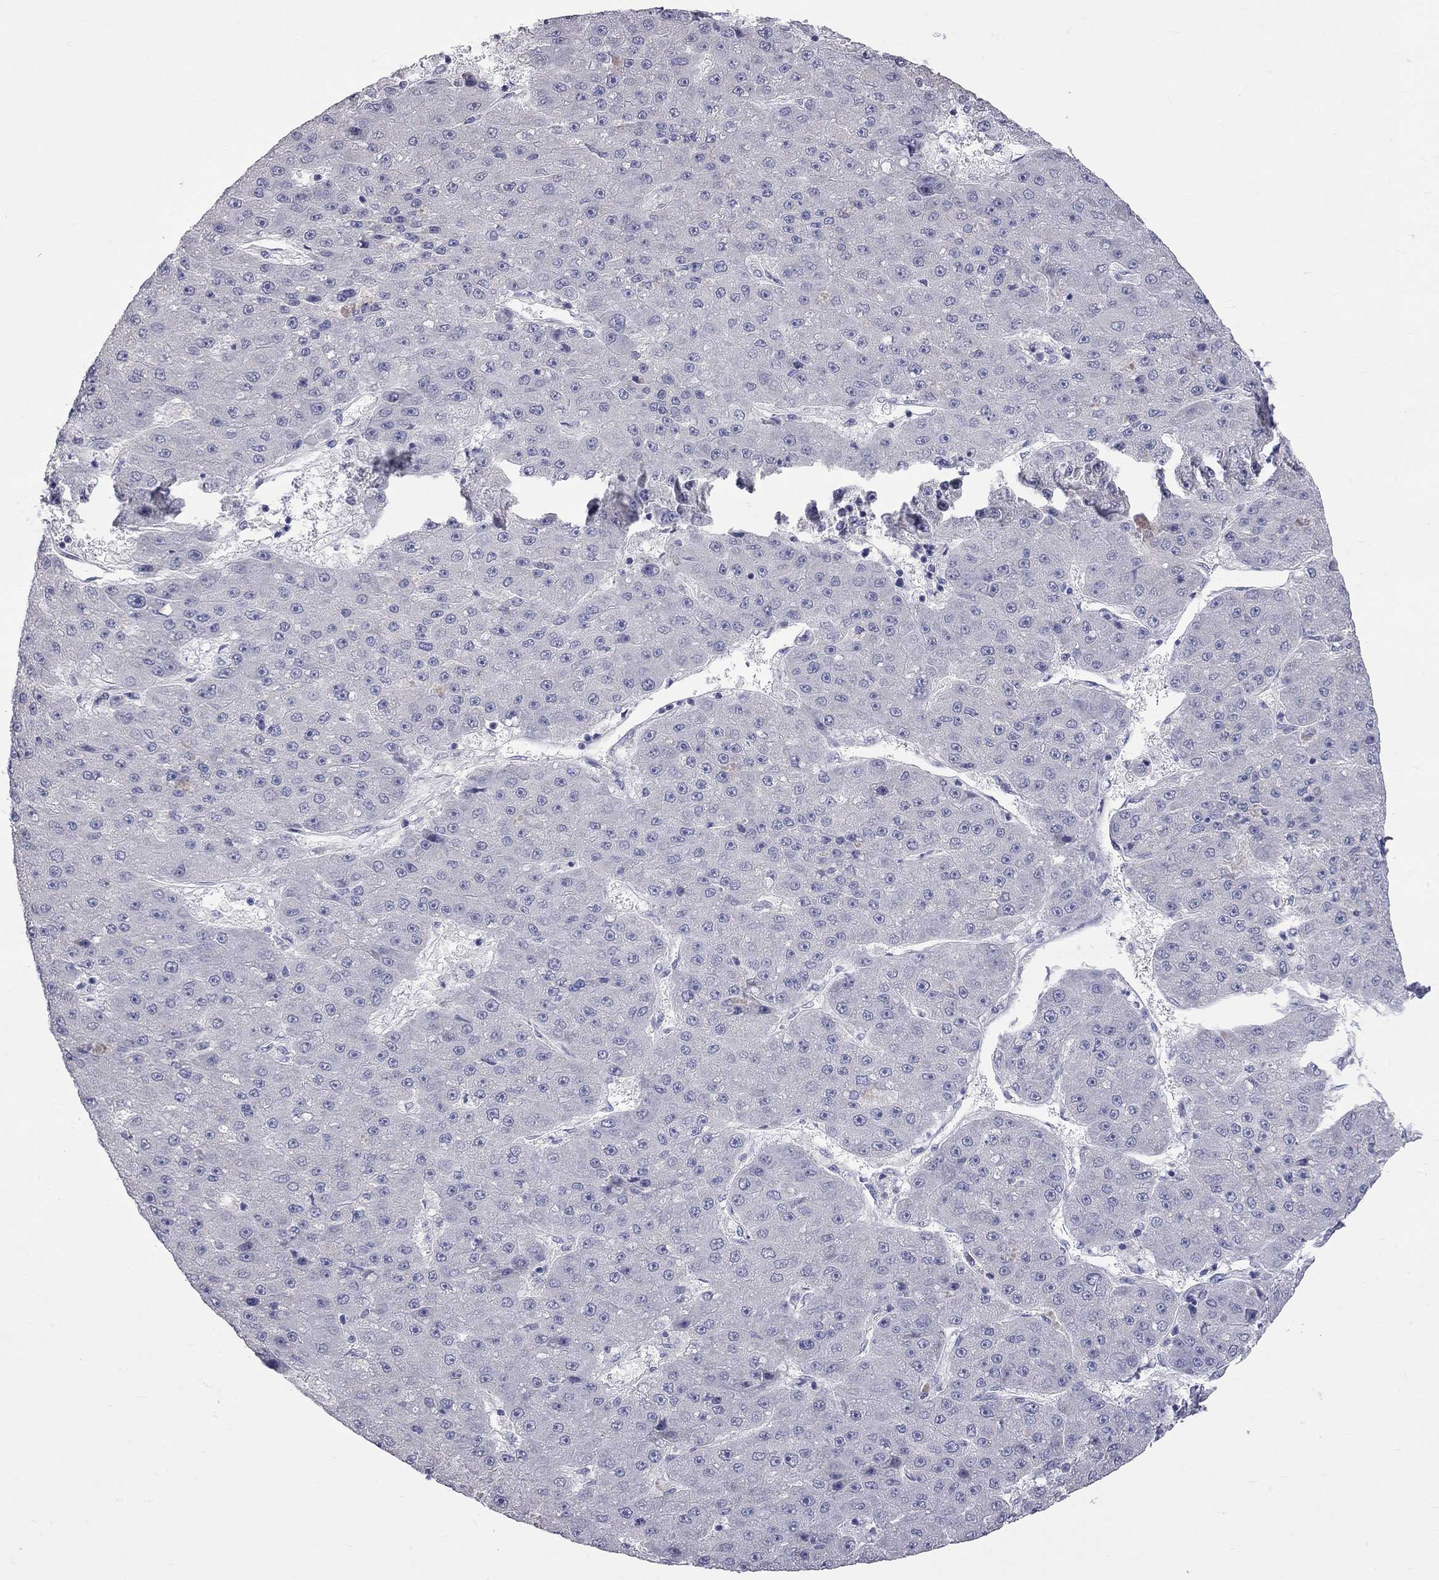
{"staining": {"intensity": "negative", "quantity": "none", "location": "none"}, "tissue": "liver cancer", "cell_type": "Tumor cells", "image_type": "cancer", "snomed": [{"axis": "morphology", "description": "Carcinoma, Hepatocellular, NOS"}, {"axis": "topography", "description": "Liver"}], "caption": "An immunohistochemistry (IHC) image of liver cancer (hepatocellular carcinoma) is shown. There is no staining in tumor cells of liver cancer (hepatocellular carcinoma).", "gene": "OPRK1", "patient": {"sex": "male", "age": 67}}